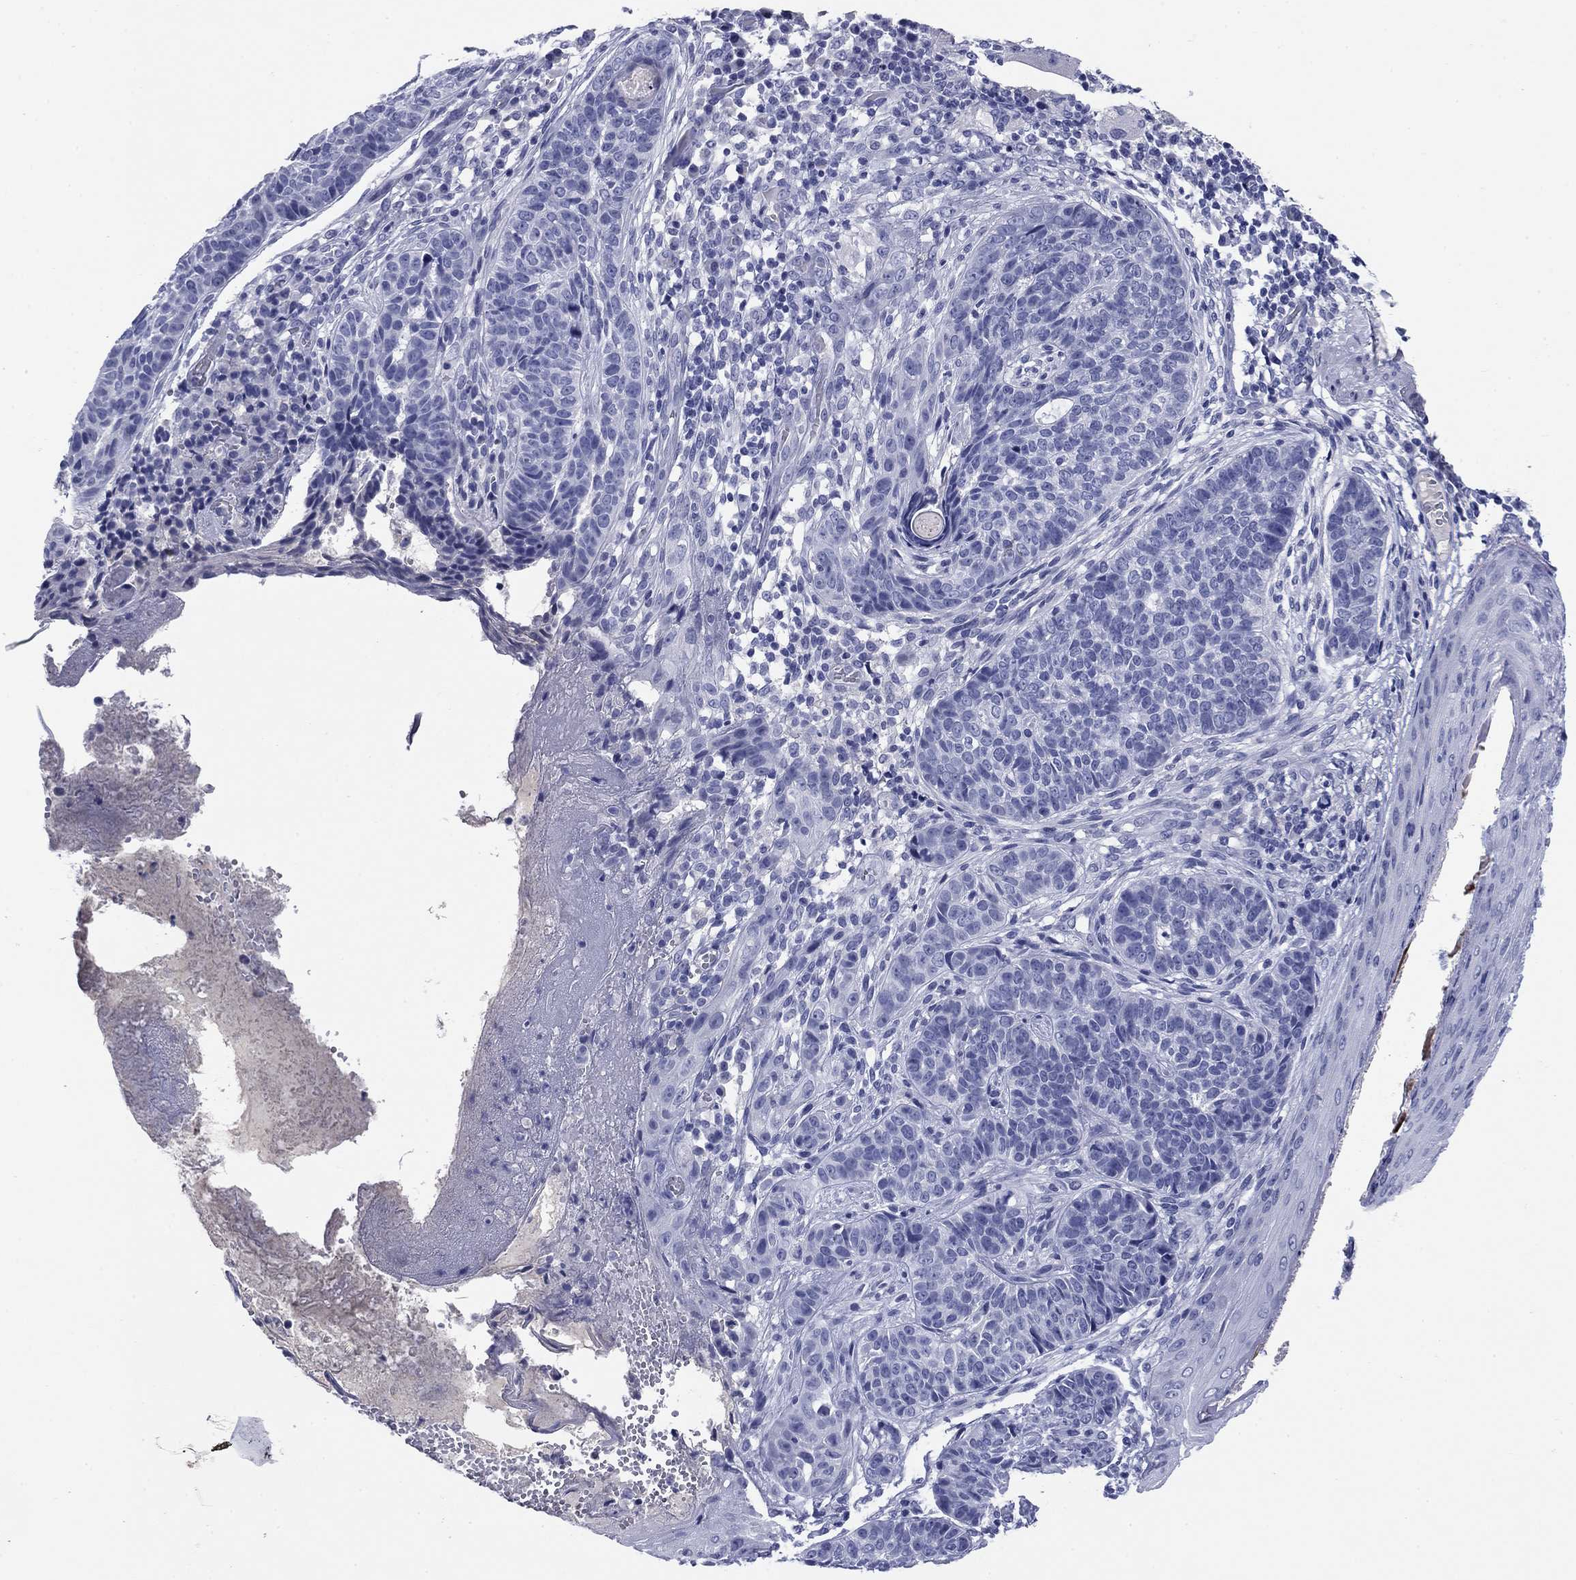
{"staining": {"intensity": "negative", "quantity": "none", "location": "none"}, "tissue": "skin cancer", "cell_type": "Tumor cells", "image_type": "cancer", "snomed": [{"axis": "morphology", "description": "Basal cell carcinoma"}, {"axis": "topography", "description": "Skin"}], "caption": "Tumor cells are negative for protein expression in human skin cancer (basal cell carcinoma). (DAB (3,3'-diaminobenzidine) immunohistochemistry (IHC), high magnification).", "gene": "KCNH1", "patient": {"sex": "female", "age": 69}}